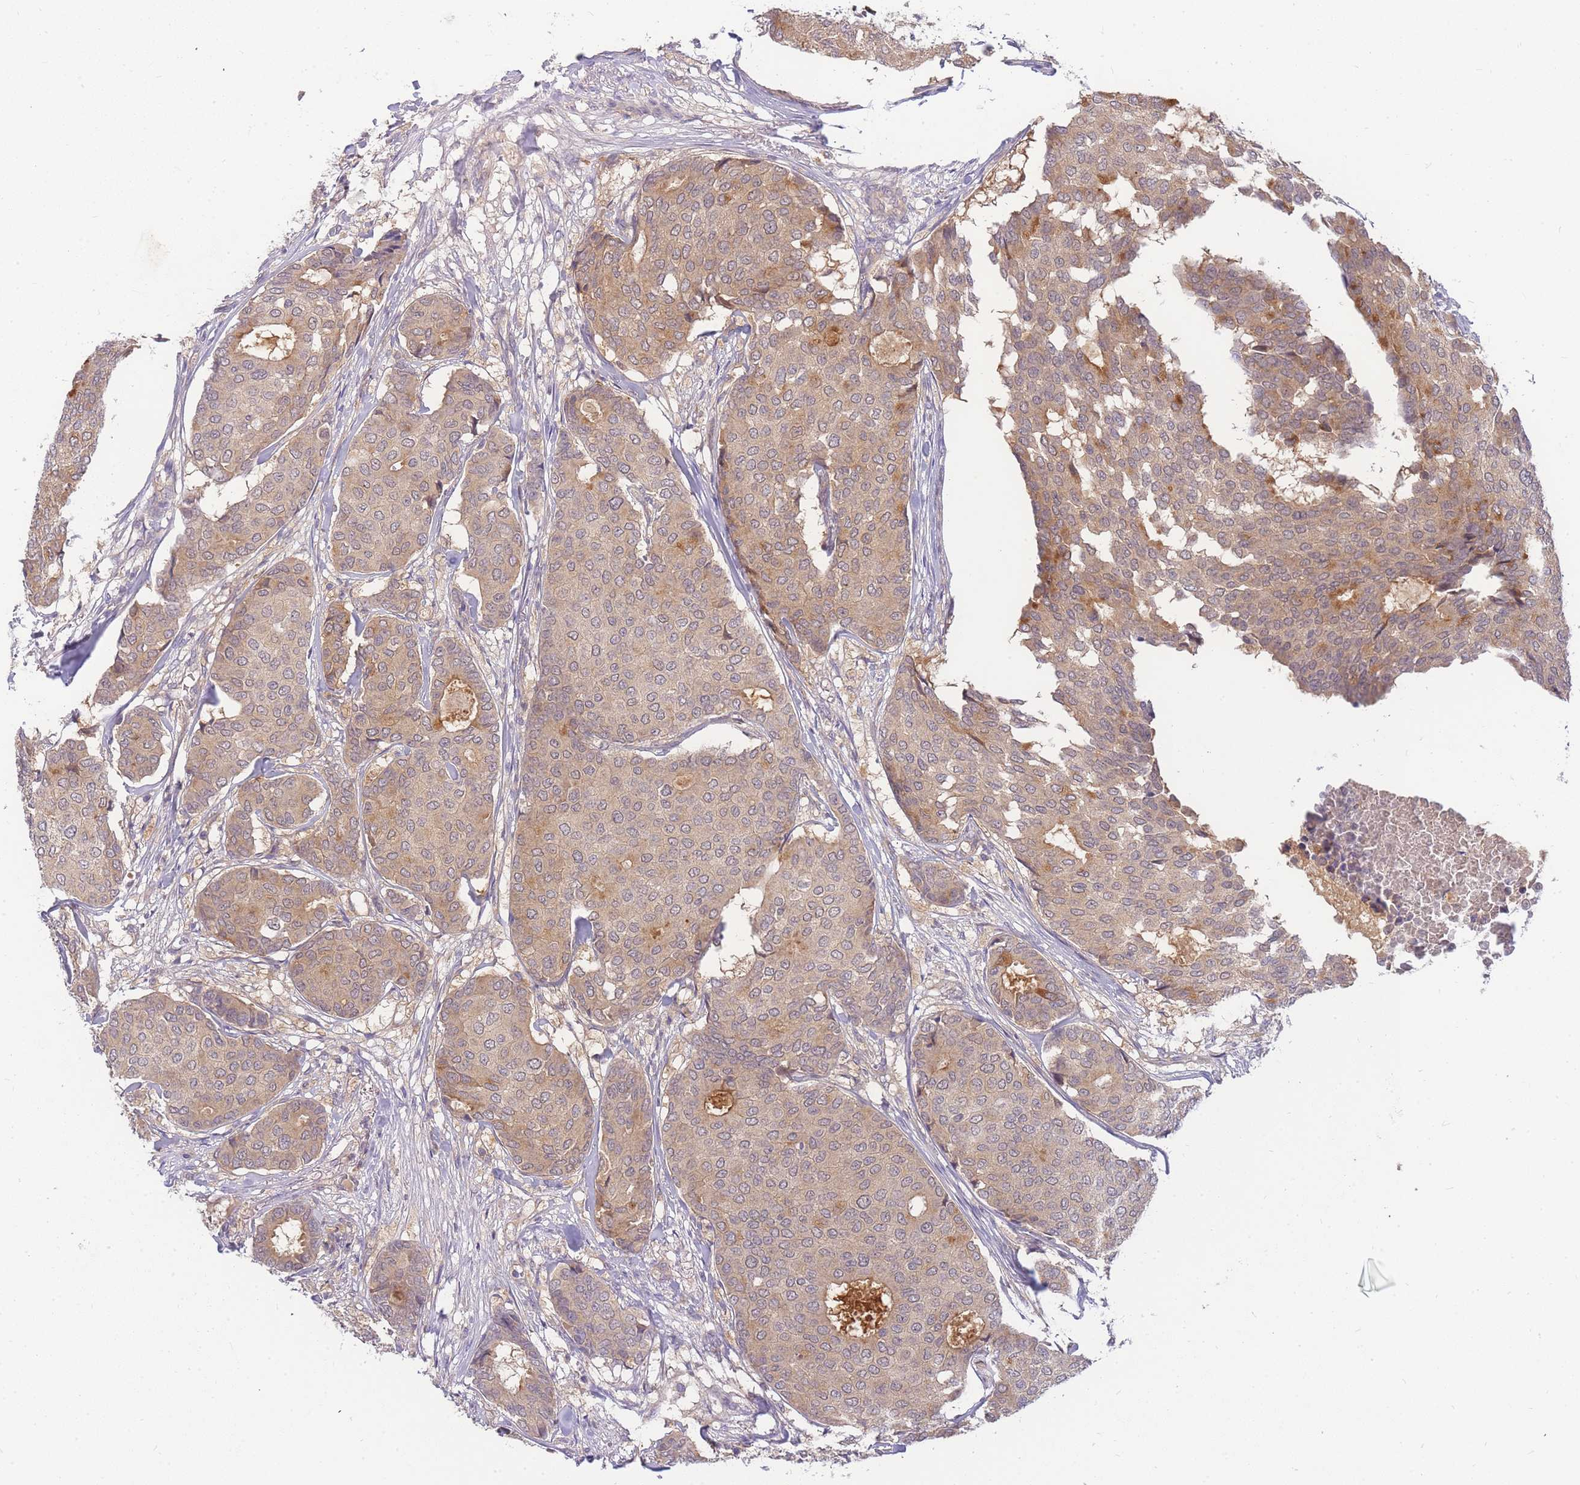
{"staining": {"intensity": "weak", "quantity": ">75%", "location": "cytoplasmic/membranous"}, "tissue": "breast cancer", "cell_type": "Tumor cells", "image_type": "cancer", "snomed": [{"axis": "morphology", "description": "Duct carcinoma"}, {"axis": "topography", "description": "Breast"}], "caption": "A brown stain highlights weak cytoplasmic/membranous staining of a protein in breast cancer (invasive ductal carcinoma) tumor cells.", "gene": "ZNF577", "patient": {"sex": "female", "age": 75}}